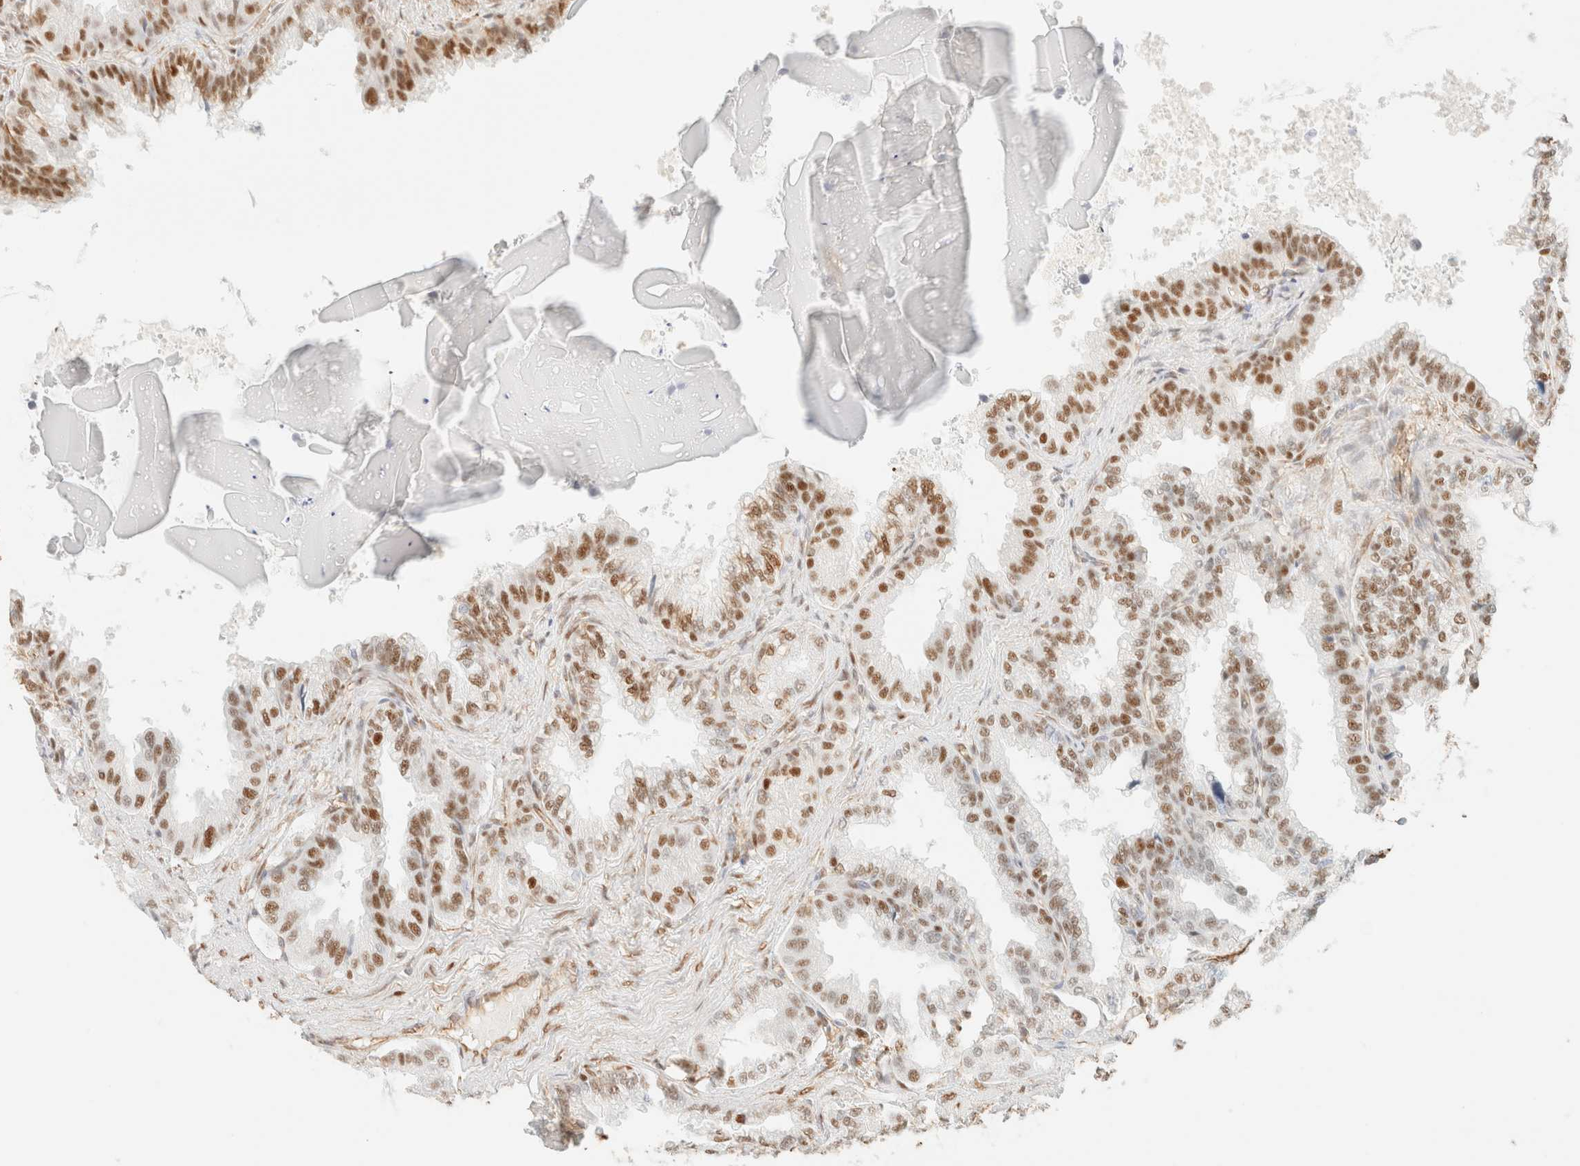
{"staining": {"intensity": "strong", "quantity": ">75%", "location": "nuclear"}, "tissue": "seminal vesicle", "cell_type": "Glandular cells", "image_type": "normal", "snomed": [{"axis": "morphology", "description": "Normal tissue, NOS"}, {"axis": "topography", "description": "Seminal veicle"}], "caption": "Approximately >75% of glandular cells in normal seminal vesicle demonstrate strong nuclear protein positivity as visualized by brown immunohistochemical staining.", "gene": "ZSCAN18", "patient": {"sex": "male", "age": 46}}